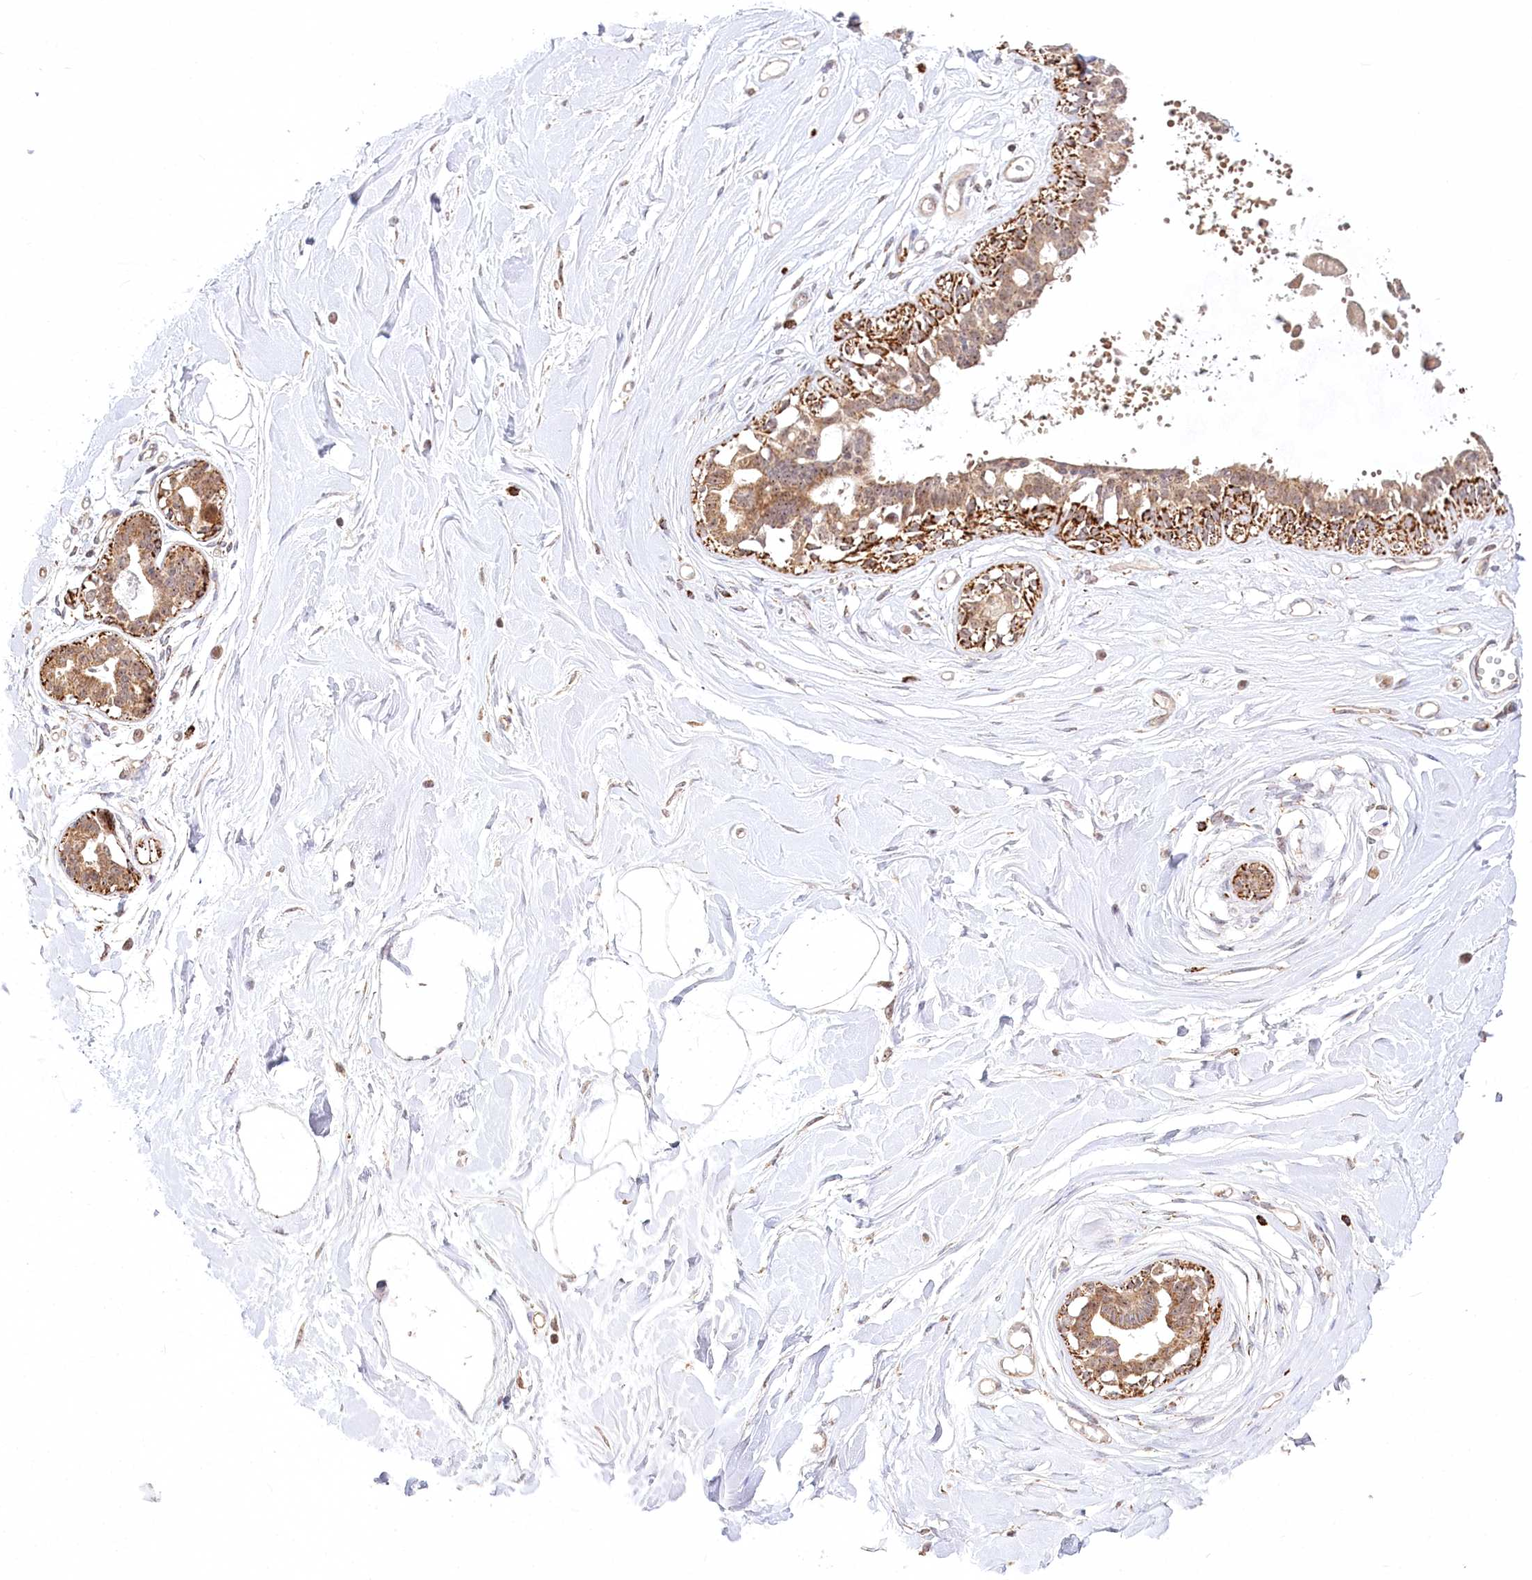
{"staining": {"intensity": "weak", "quantity": "25%-75%", "location": "cytoplasmic/membranous"}, "tissue": "breast", "cell_type": "Adipocytes", "image_type": "normal", "snomed": [{"axis": "morphology", "description": "Normal tissue, NOS"}, {"axis": "topography", "description": "Breast"}], "caption": "Protein staining displays weak cytoplasmic/membranous expression in approximately 25%-75% of adipocytes in unremarkable breast.", "gene": "RTN4IP1", "patient": {"sex": "female", "age": 45}}